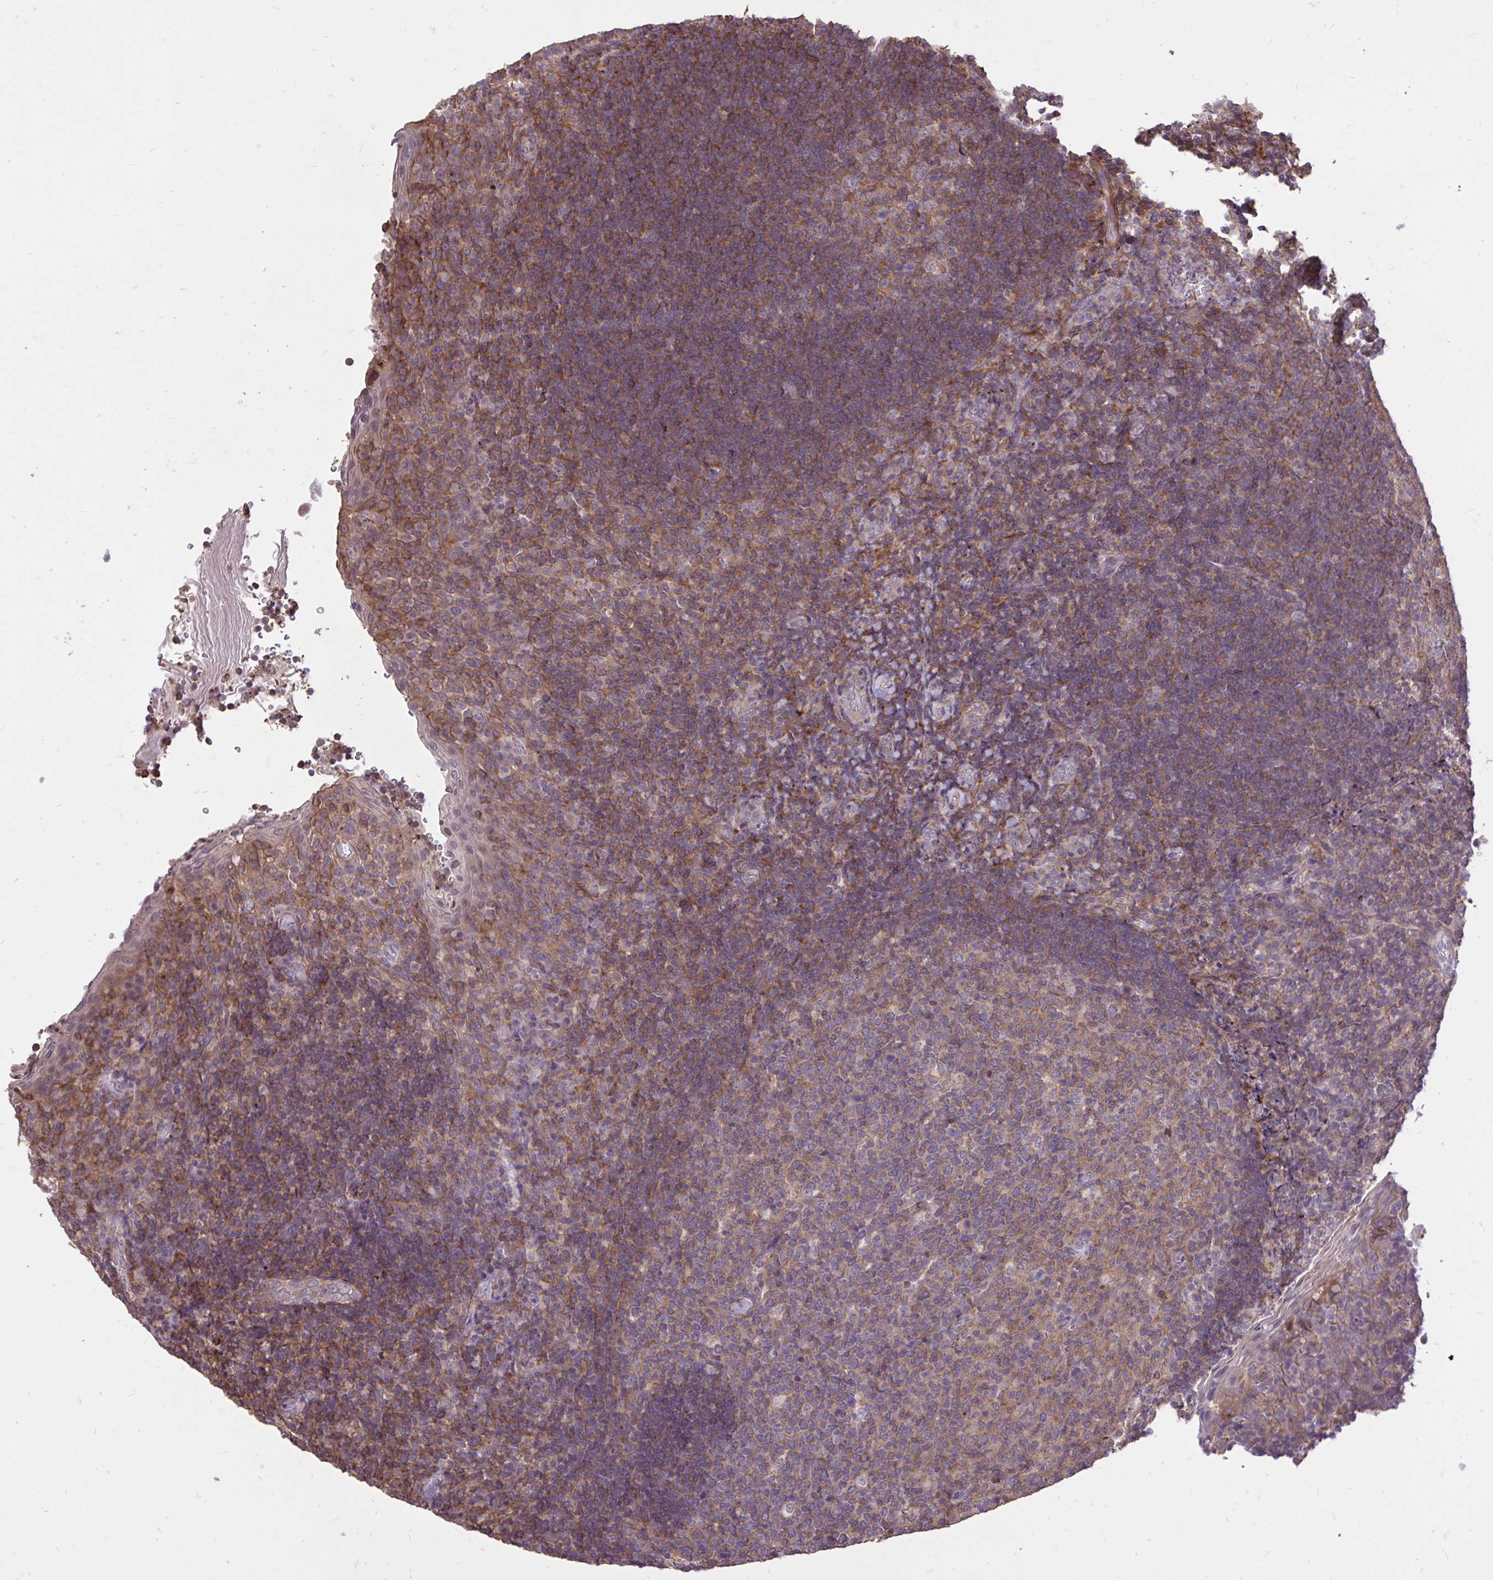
{"staining": {"intensity": "weak", "quantity": "25%-75%", "location": "cytoplasmic/membranous"}, "tissue": "tonsil", "cell_type": "Germinal center cells", "image_type": "normal", "snomed": [{"axis": "morphology", "description": "Normal tissue, NOS"}, {"axis": "topography", "description": "Tonsil"}], "caption": "Immunohistochemical staining of benign tonsil displays 25%-75% levels of weak cytoplasmic/membranous protein staining in approximately 25%-75% of germinal center cells.", "gene": "IGFL2", "patient": {"sex": "female", "age": 10}}